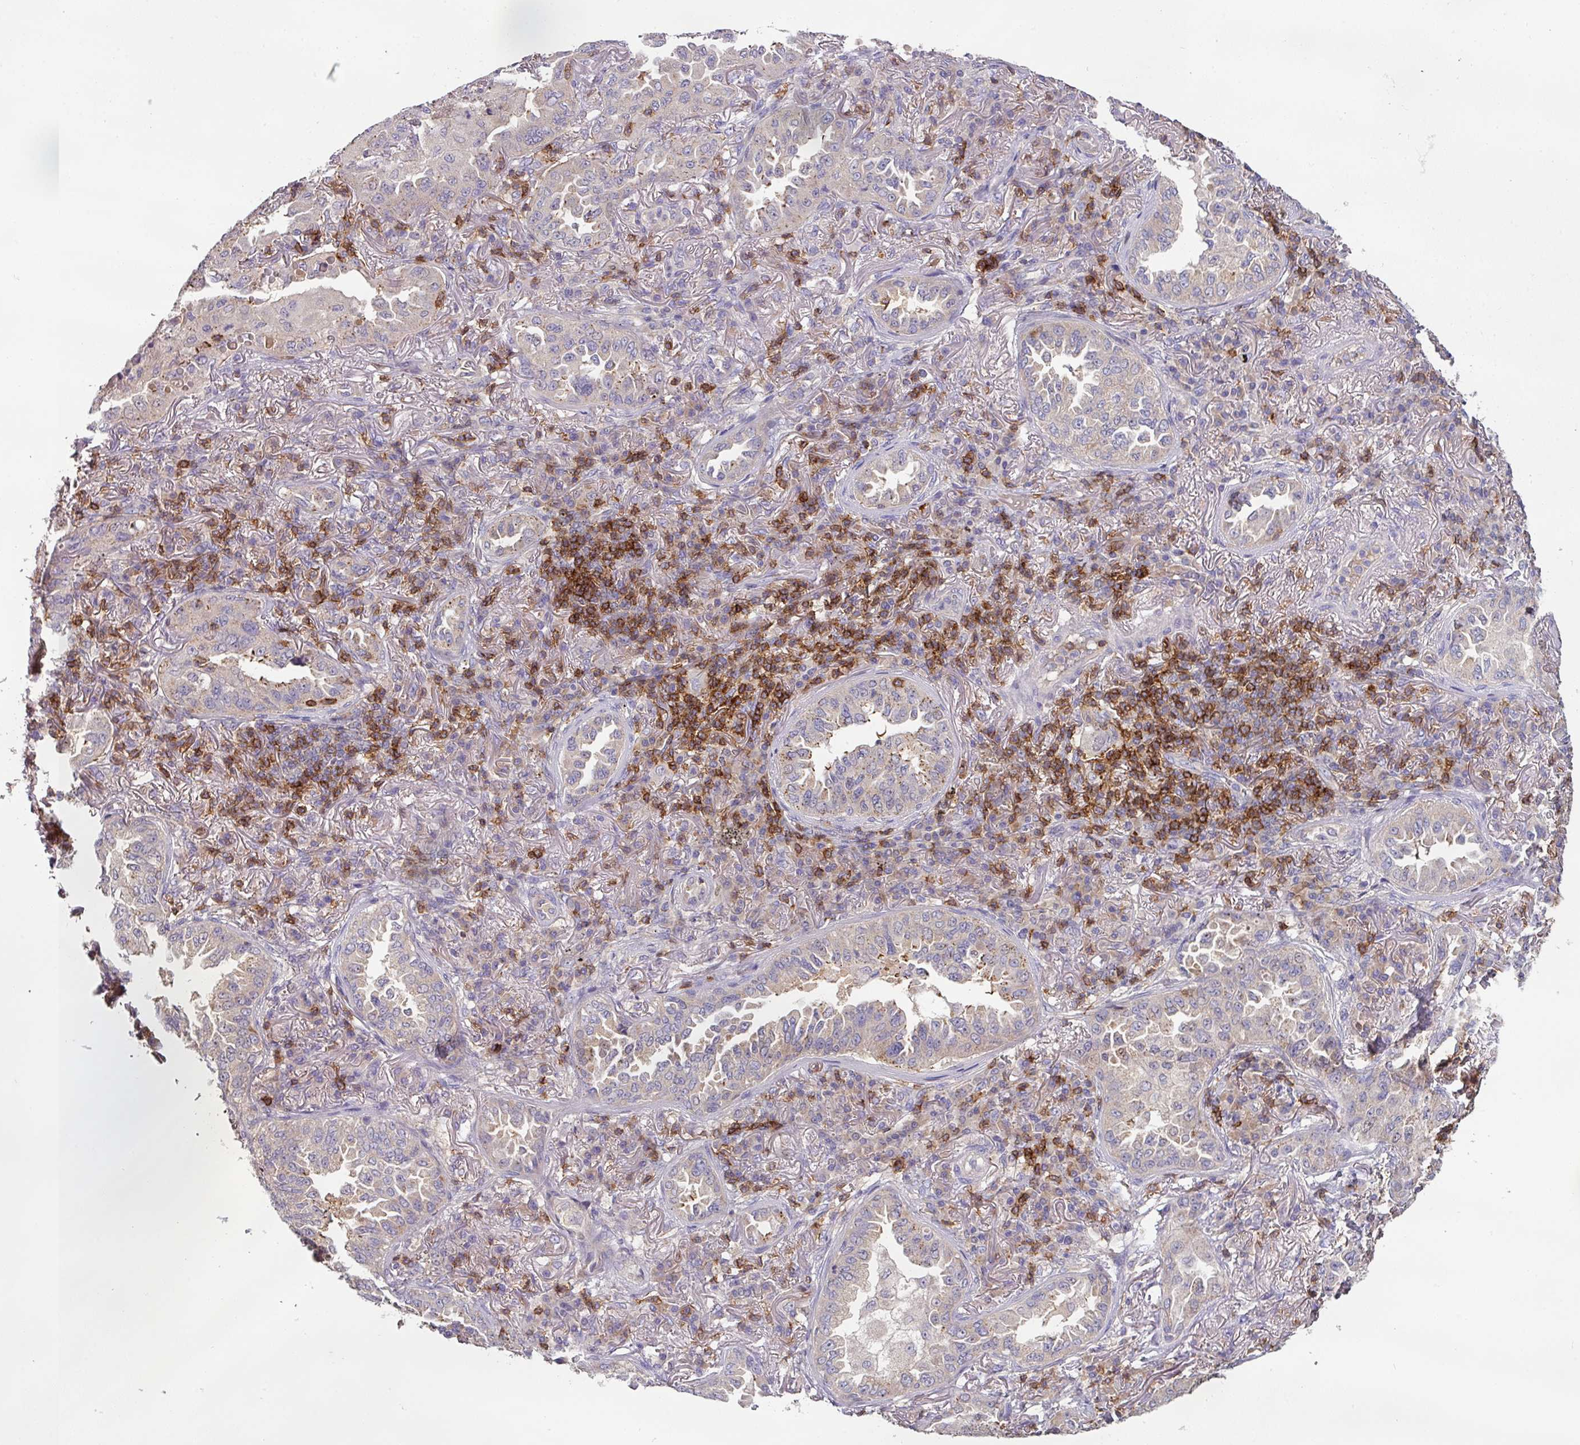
{"staining": {"intensity": "weak", "quantity": "<25%", "location": "cytoplasmic/membranous"}, "tissue": "lung cancer", "cell_type": "Tumor cells", "image_type": "cancer", "snomed": [{"axis": "morphology", "description": "Adenocarcinoma, NOS"}, {"axis": "topography", "description": "Lung"}], "caption": "A photomicrograph of human lung cancer is negative for staining in tumor cells.", "gene": "CD3G", "patient": {"sex": "female", "age": 69}}